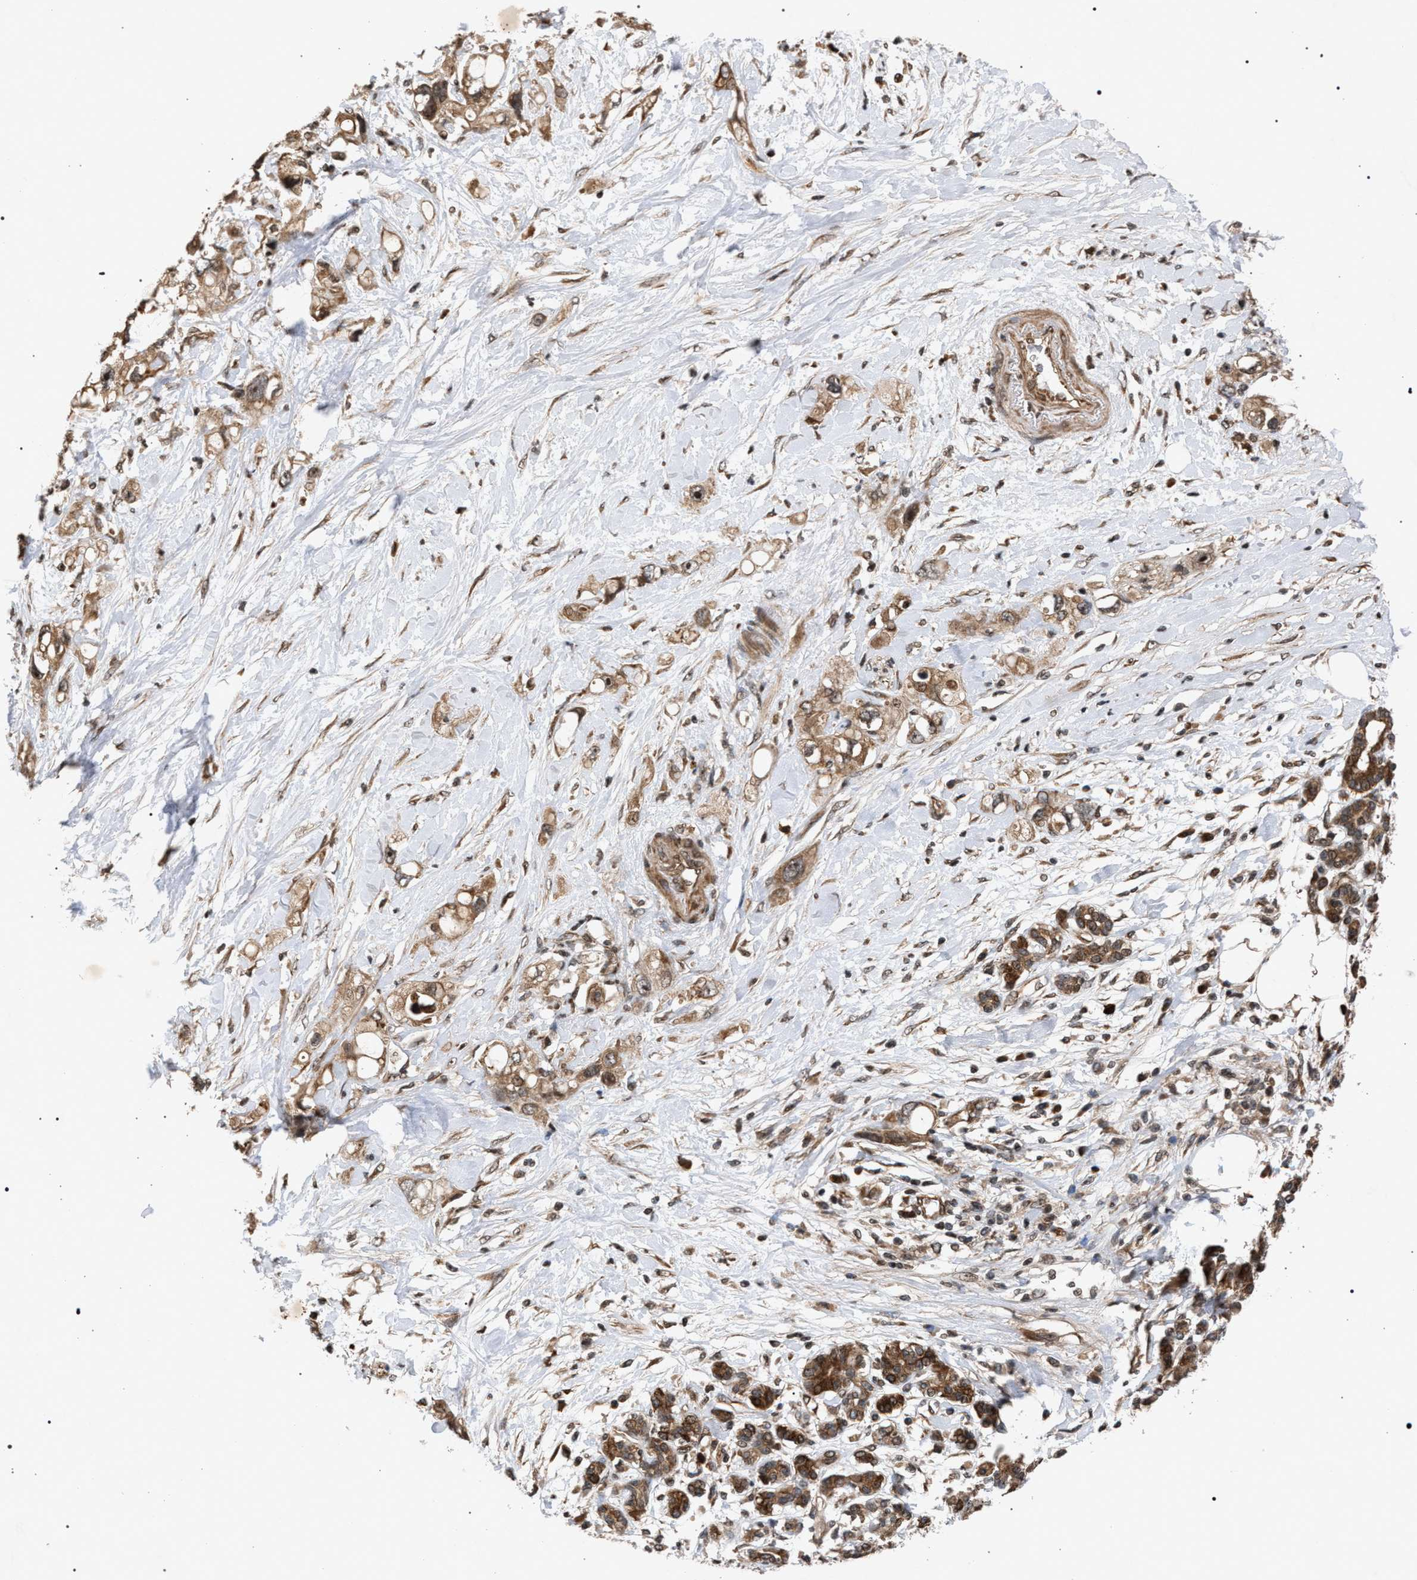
{"staining": {"intensity": "moderate", "quantity": ">75%", "location": "cytoplasmic/membranous"}, "tissue": "pancreatic cancer", "cell_type": "Tumor cells", "image_type": "cancer", "snomed": [{"axis": "morphology", "description": "Adenocarcinoma, NOS"}, {"axis": "topography", "description": "Pancreas"}], "caption": "Protein analysis of pancreatic cancer tissue exhibits moderate cytoplasmic/membranous positivity in about >75% of tumor cells.", "gene": "IRAK4", "patient": {"sex": "female", "age": 56}}